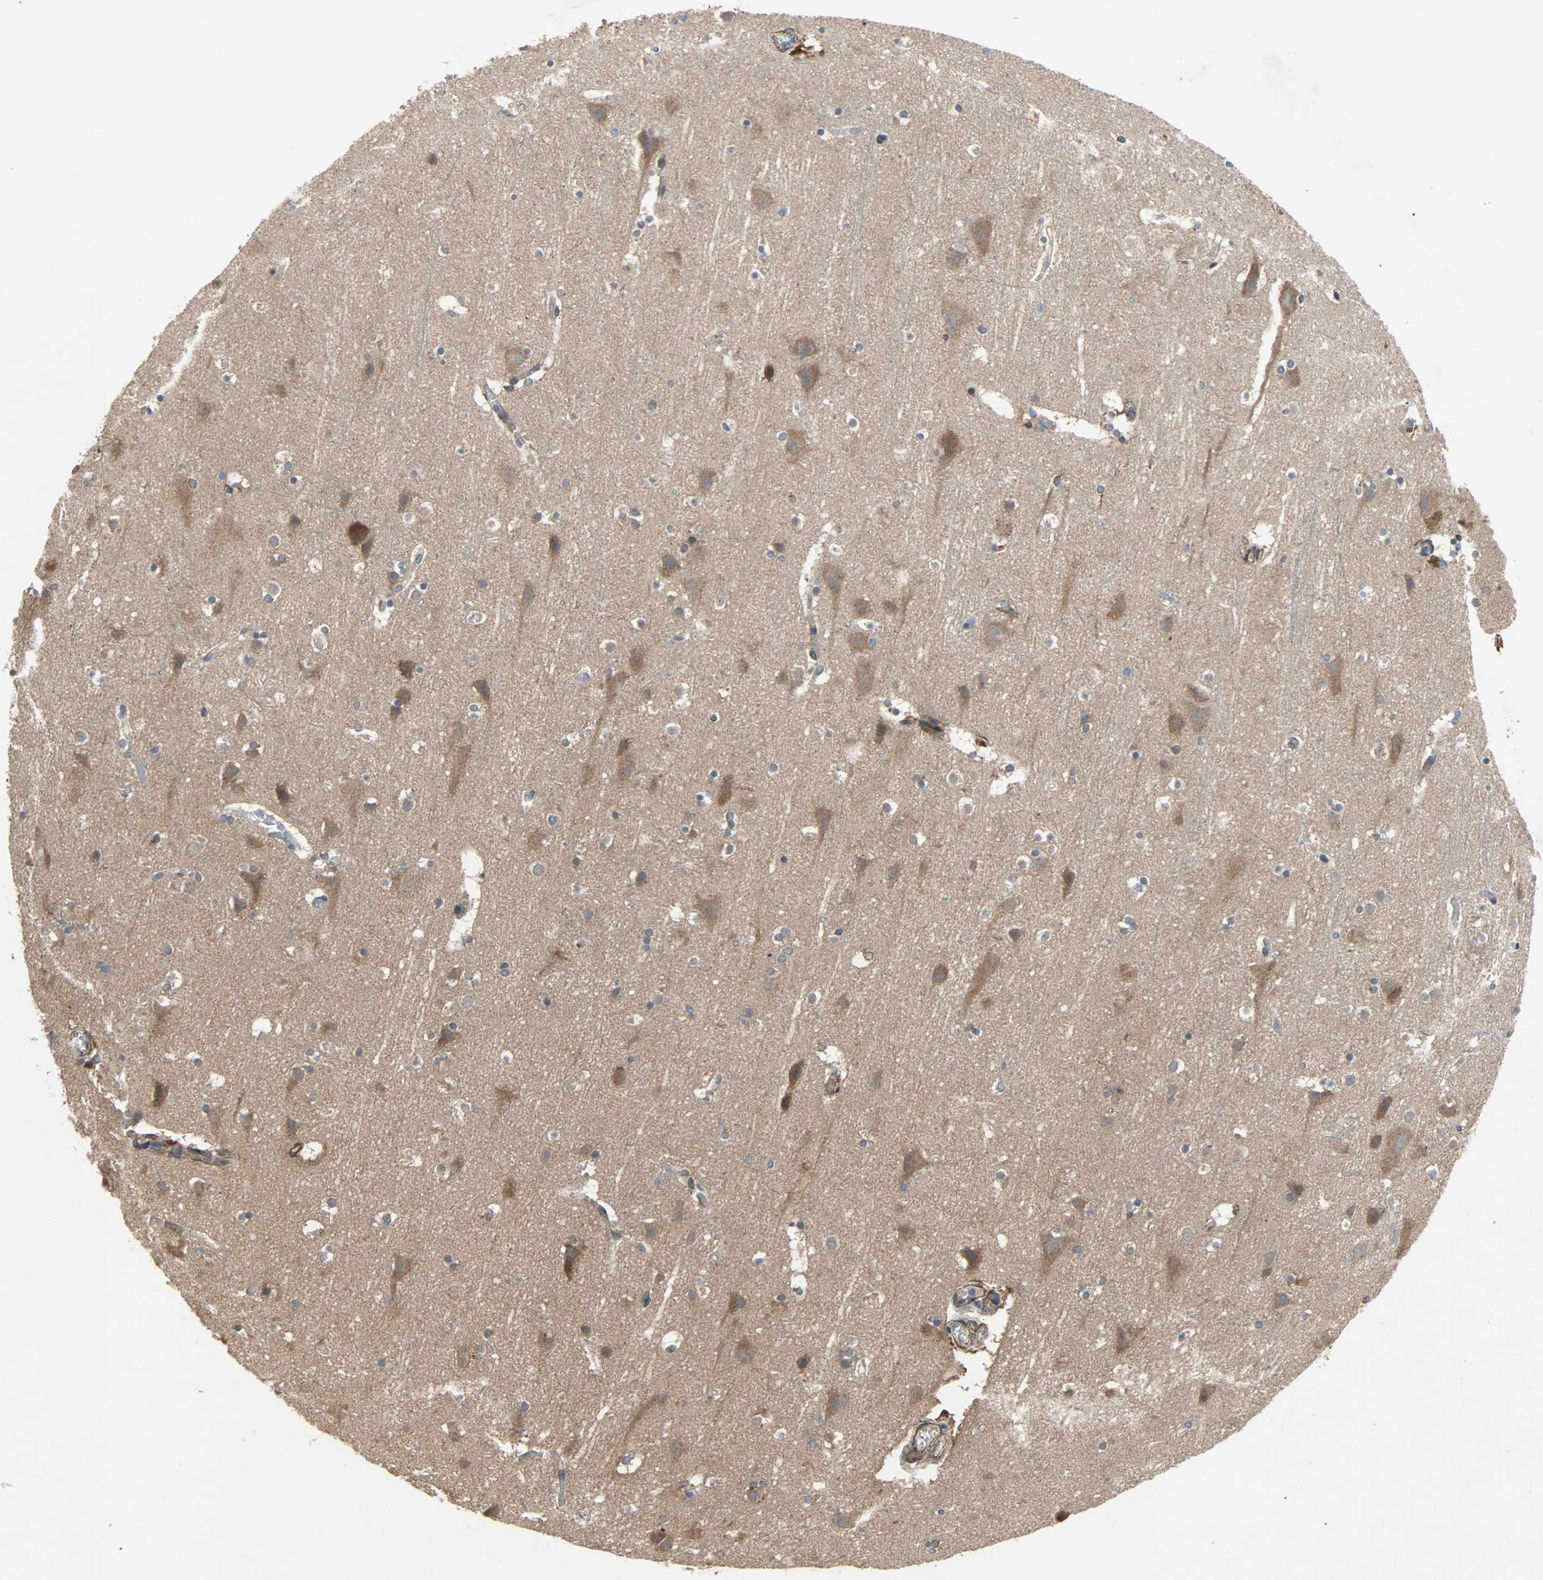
{"staining": {"intensity": "moderate", "quantity": ">75%", "location": "cytoplasmic/membranous"}, "tissue": "cerebral cortex", "cell_type": "Endothelial cells", "image_type": "normal", "snomed": [{"axis": "morphology", "description": "Normal tissue, NOS"}, {"axis": "topography", "description": "Cerebral cortex"}], "caption": "This photomicrograph displays normal cerebral cortex stained with immunohistochemistry to label a protein in brown. The cytoplasmic/membranous of endothelial cells show moderate positivity for the protein. Nuclei are counter-stained blue.", "gene": "XYLT1", "patient": {"sex": "male", "age": 45}}